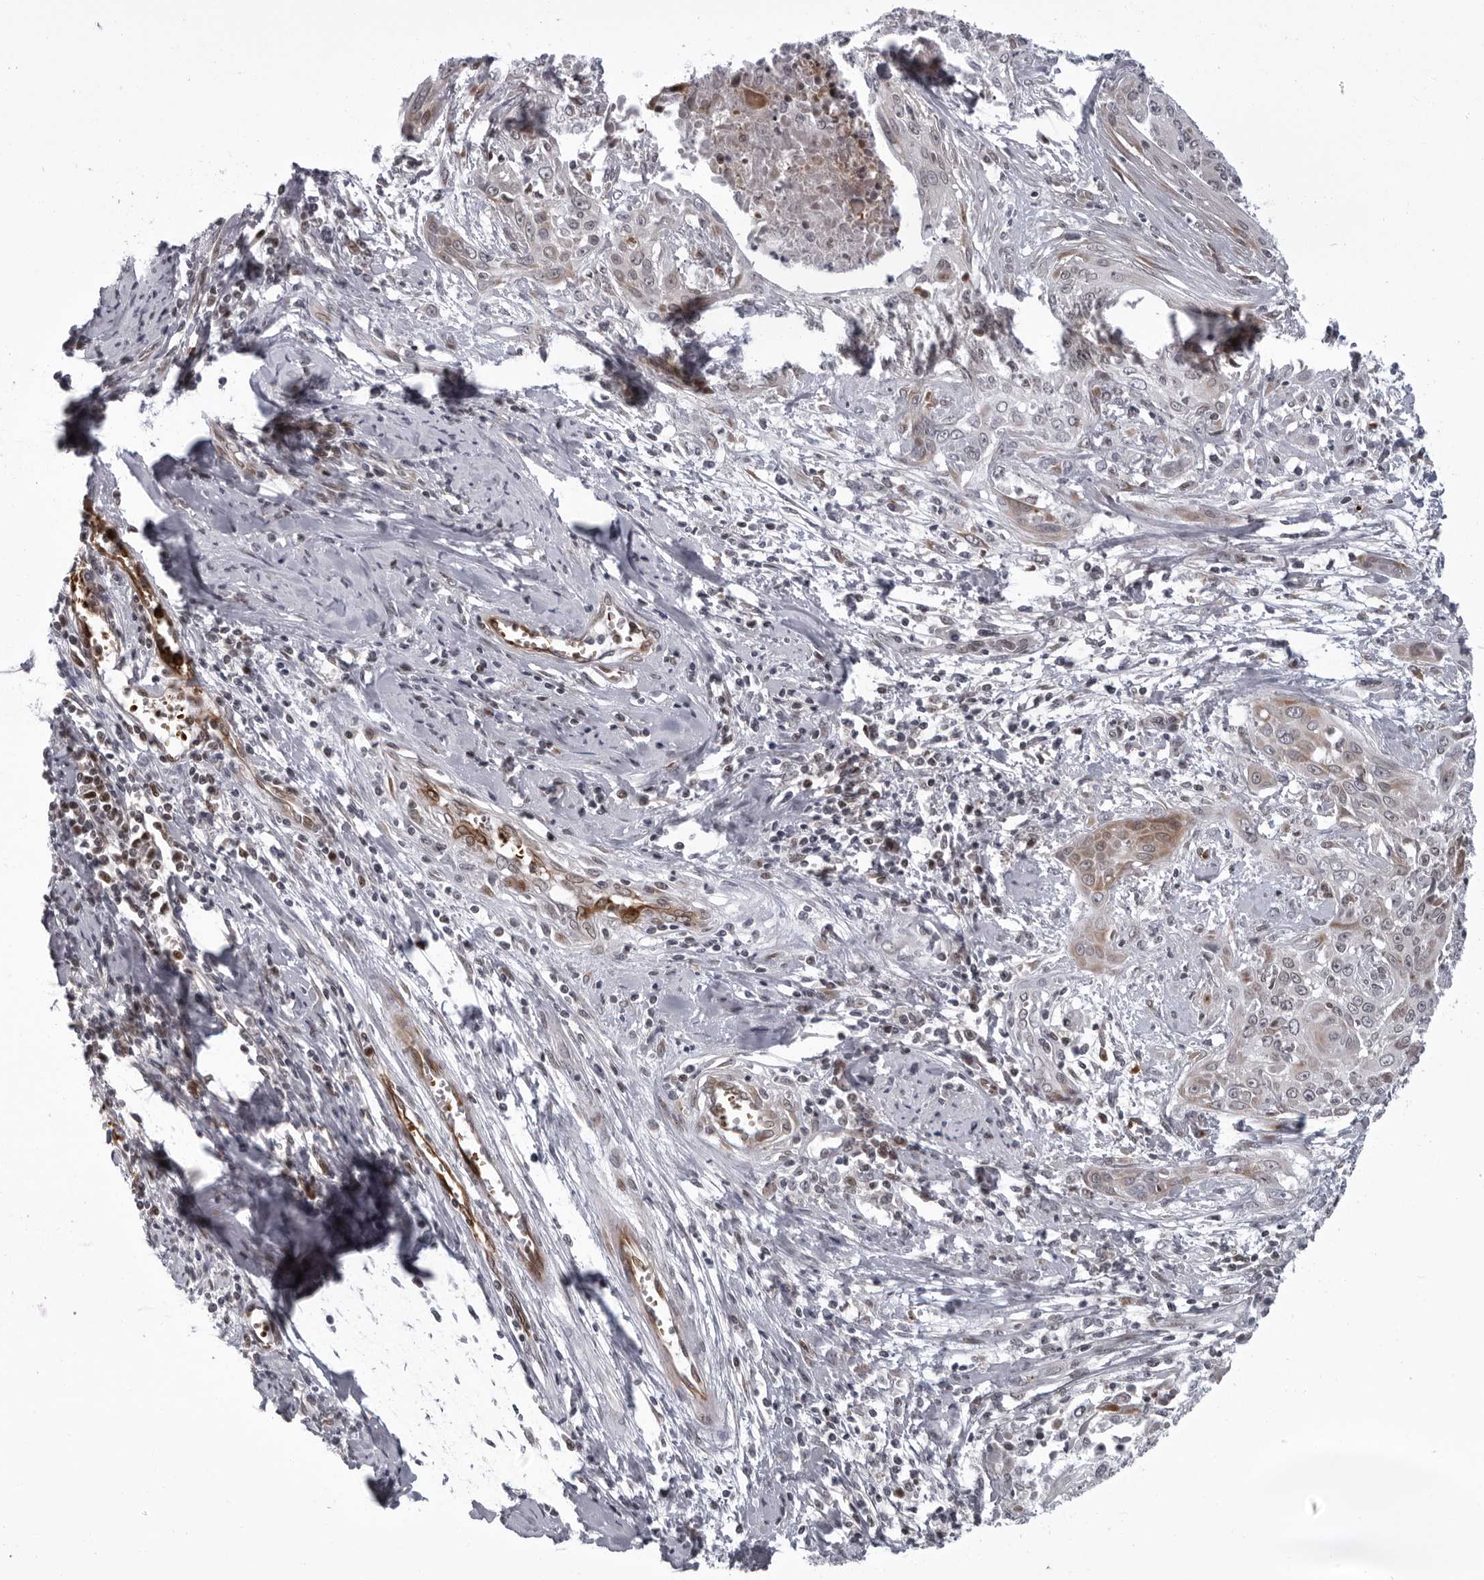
{"staining": {"intensity": "moderate", "quantity": "<25%", "location": "cytoplasmic/membranous"}, "tissue": "cervical cancer", "cell_type": "Tumor cells", "image_type": "cancer", "snomed": [{"axis": "morphology", "description": "Squamous cell carcinoma, NOS"}, {"axis": "topography", "description": "Cervix"}], "caption": "Cervical squamous cell carcinoma stained with DAB (3,3'-diaminobenzidine) IHC reveals low levels of moderate cytoplasmic/membranous expression in approximately <25% of tumor cells.", "gene": "THOP1", "patient": {"sex": "female", "age": 55}}